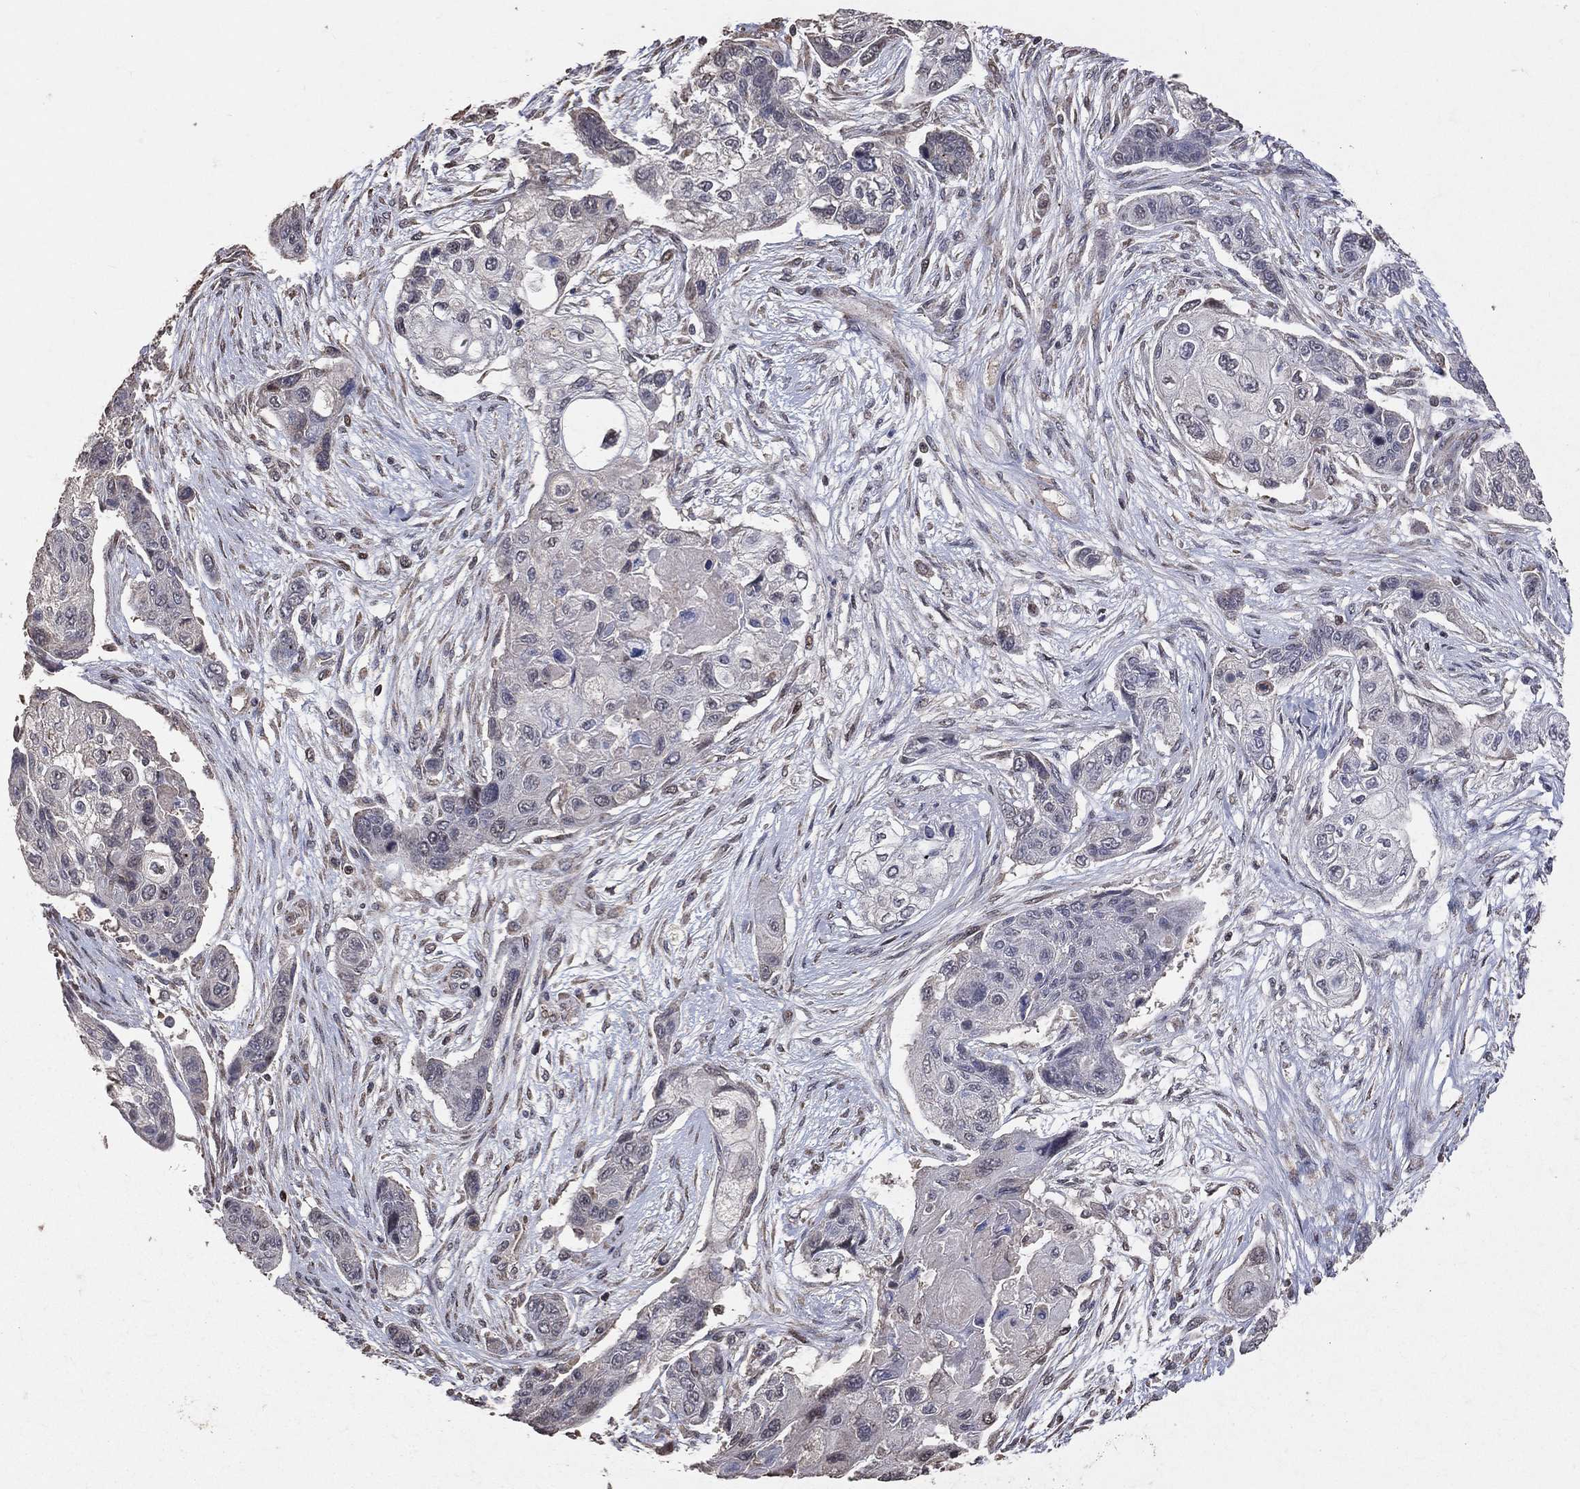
{"staining": {"intensity": "negative", "quantity": "none", "location": "none"}, "tissue": "lung cancer", "cell_type": "Tumor cells", "image_type": "cancer", "snomed": [{"axis": "morphology", "description": "Squamous cell carcinoma, NOS"}, {"axis": "topography", "description": "Lung"}], "caption": "A histopathology image of lung squamous cell carcinoma stained for a protein exhibits no brown staining in tumor cells. (Immunohistochemistry (ihc), brightfield microscopy, high magnification).", "gene": "LY6K", "patient": {"sex": "male", "age": 69}}